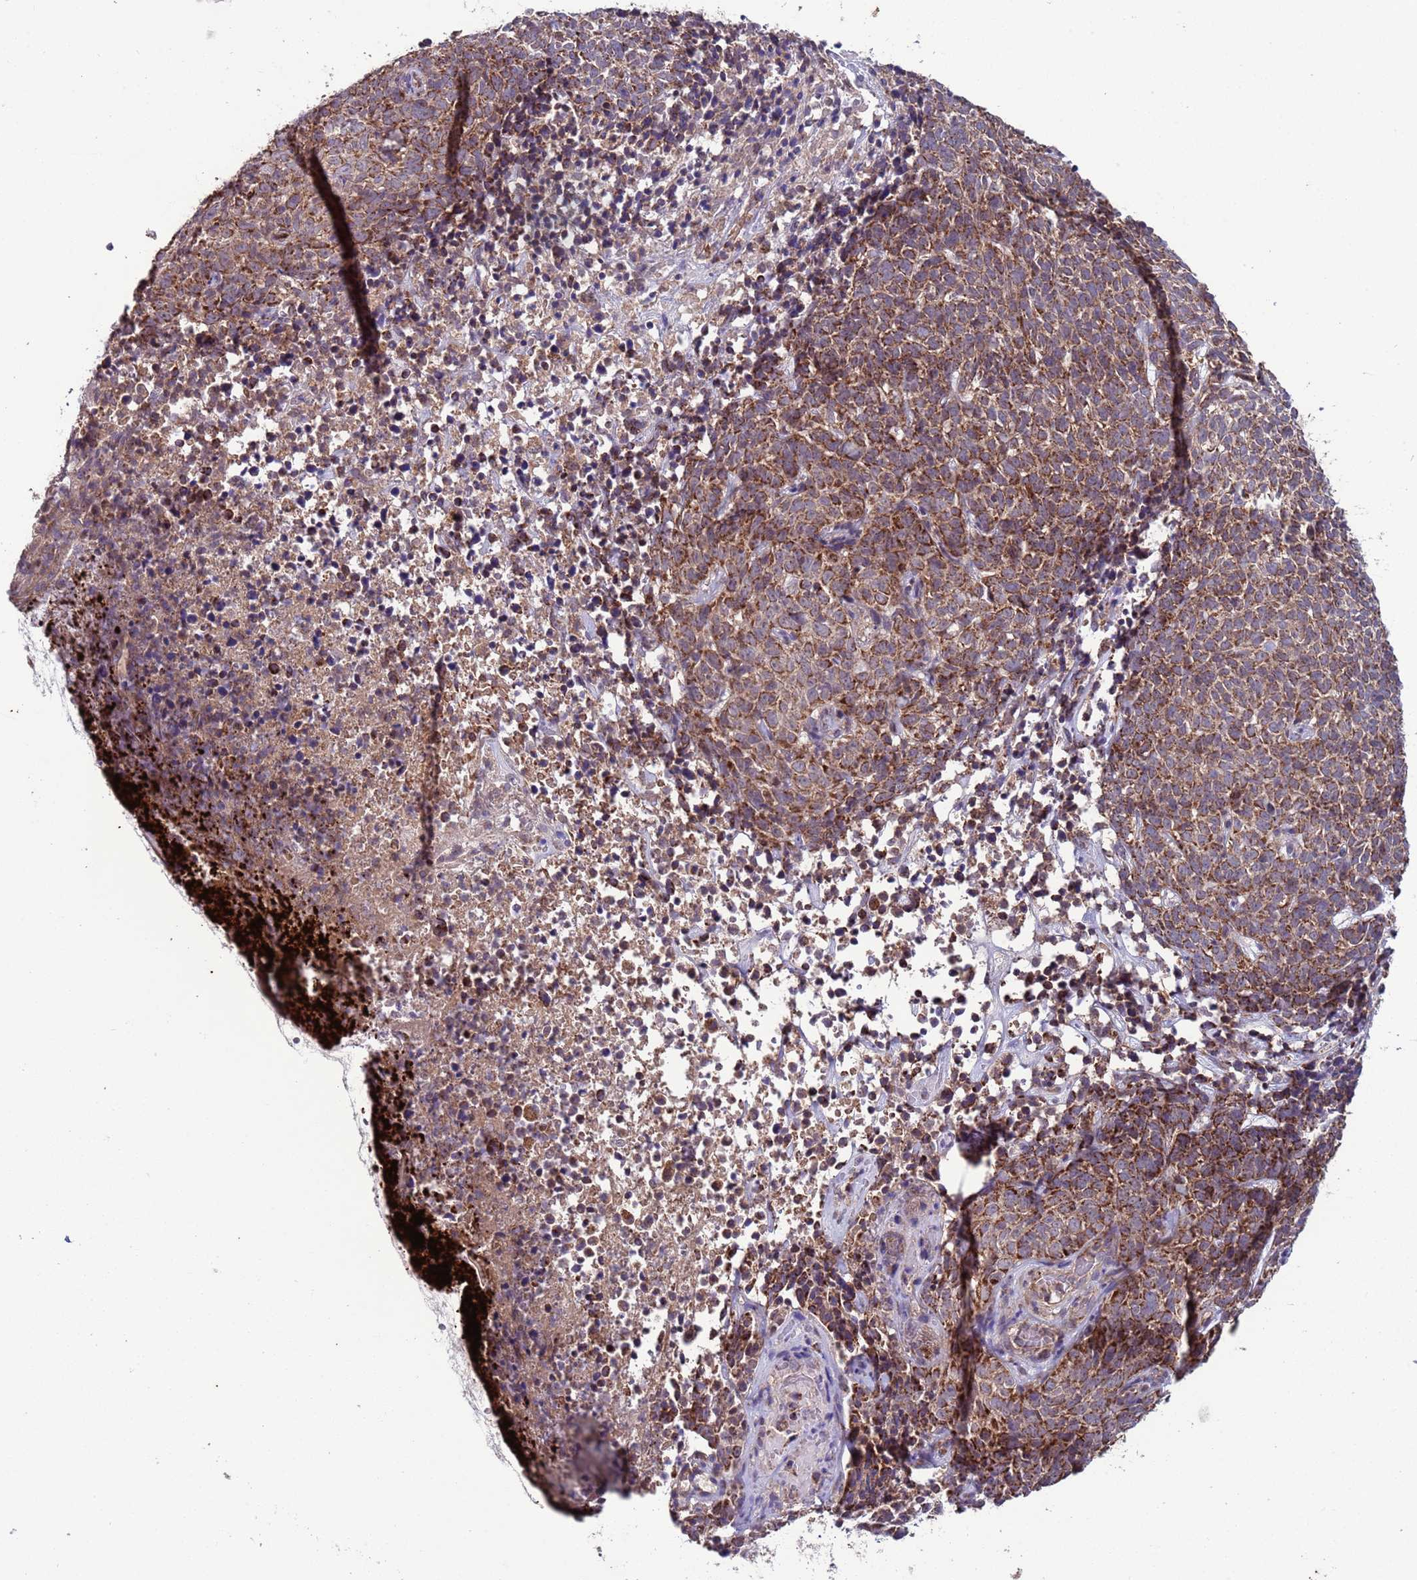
{"staining": {"intensity": "moderate", "quantity": ">75%", "location": "cytoplasmic/membranous"}, "tissue": "skin cancer", "cell_type": "Tumor cells", "image_type": "cancer", "snomed": [{"axis": "morphology", "description": "Basal cell carcinoma"}, {"axis": "topography", "description": "Skin"}], "caption": "A brown stain labels moderate cytoplasmic/membranous staining of a protein in human basal cell carcinoma (skin) tumor cells. (DAB (3,3'-diaminobenzidine) IHC, brown staining for protein, blue staining for nuclei).", "gene": "ACAD8", "patient": {"sex": "female", "age": 84}}